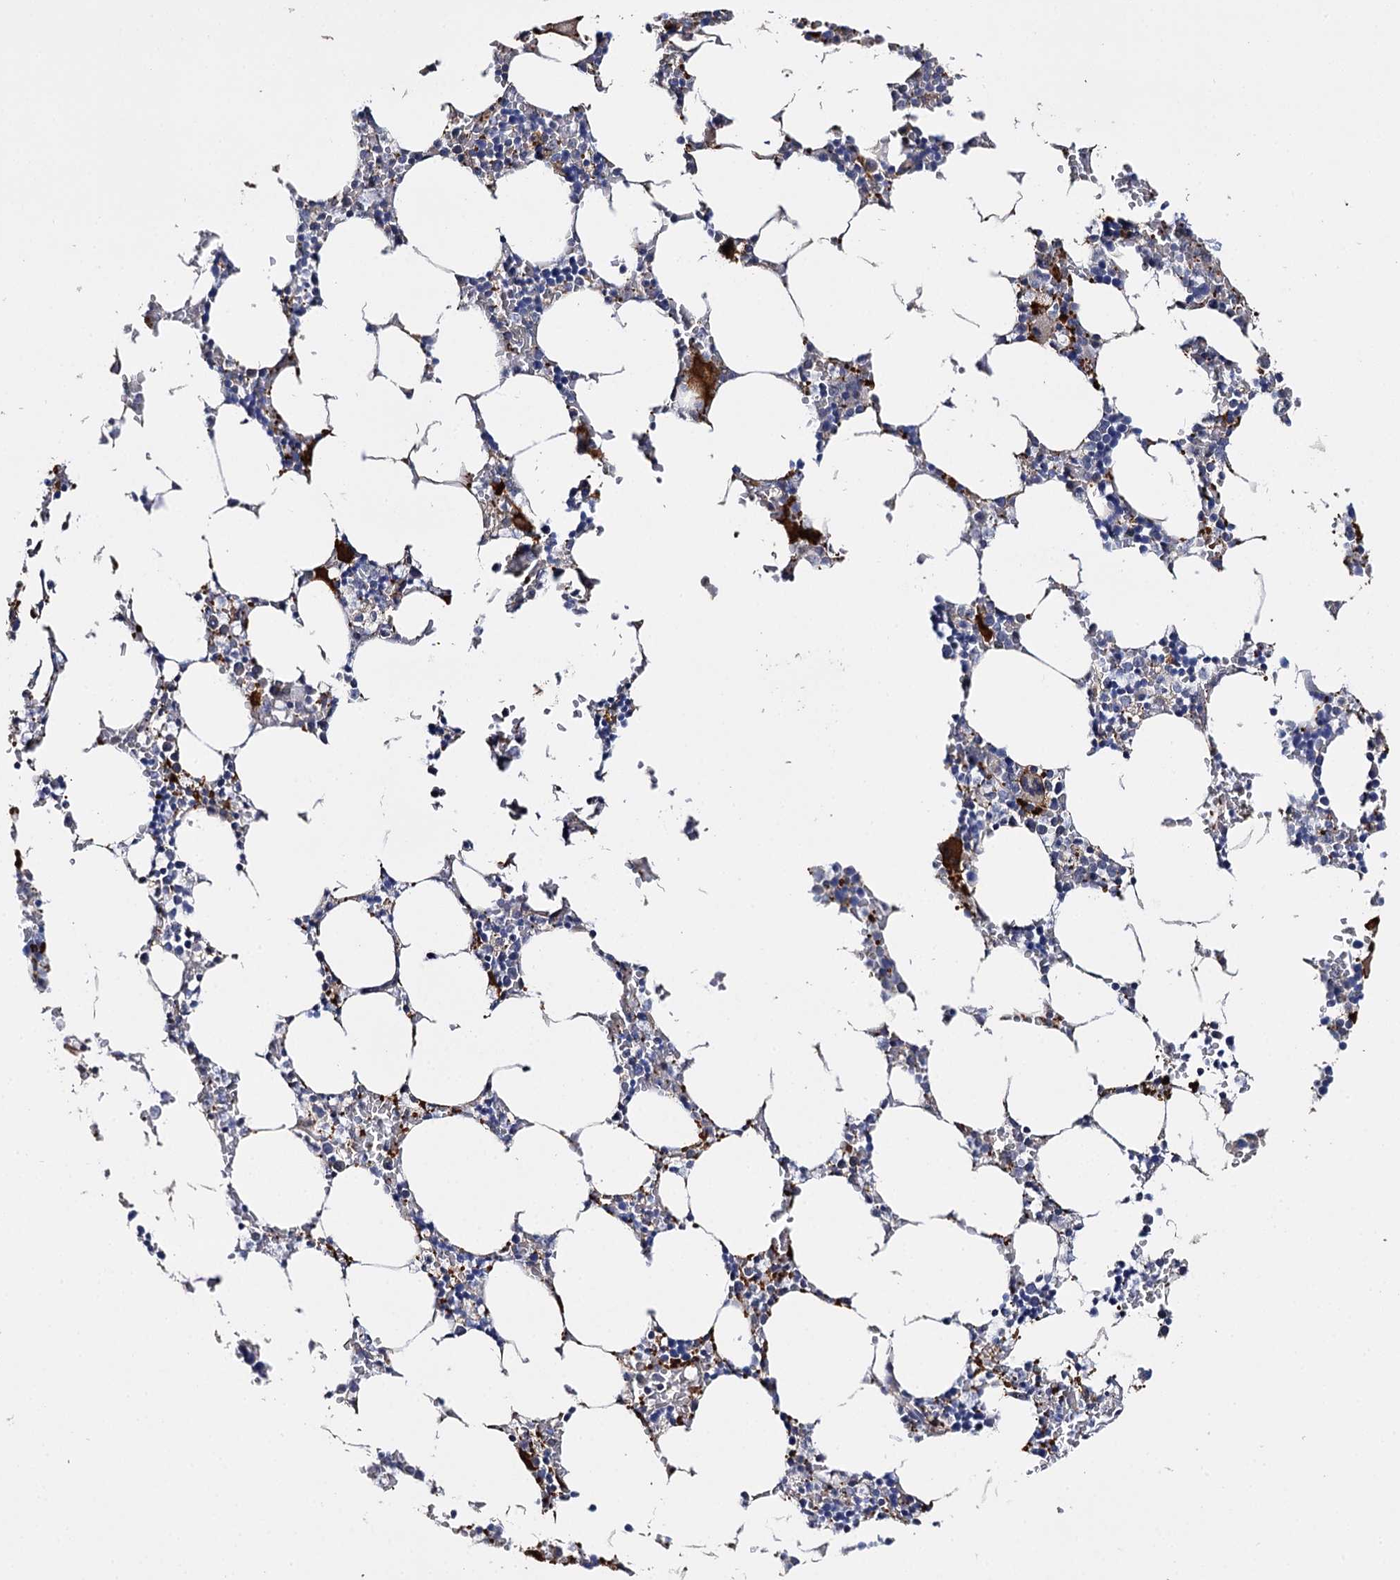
{"staining": {"intensity": "strong", "quantity": "<25%", "location": "cytoplasmic/membranous"}, "tissue": "bone marrow", "cell_type": "Hematopoietic cells", "image_type": "normal", "snomed": [{"axis": "morphology", "description": "Normal tissue, NOS"}, {"axis": "topography", "description": "Bone marrow"}], "caption": "Human bone marrow stained with a brown dye demonstrates strong cytoplasmic/membranous positive positivity in about <25% of hematopoietic cells.", "gene": "DNAH6", "patient": {"sex": "male", "age": 70}}